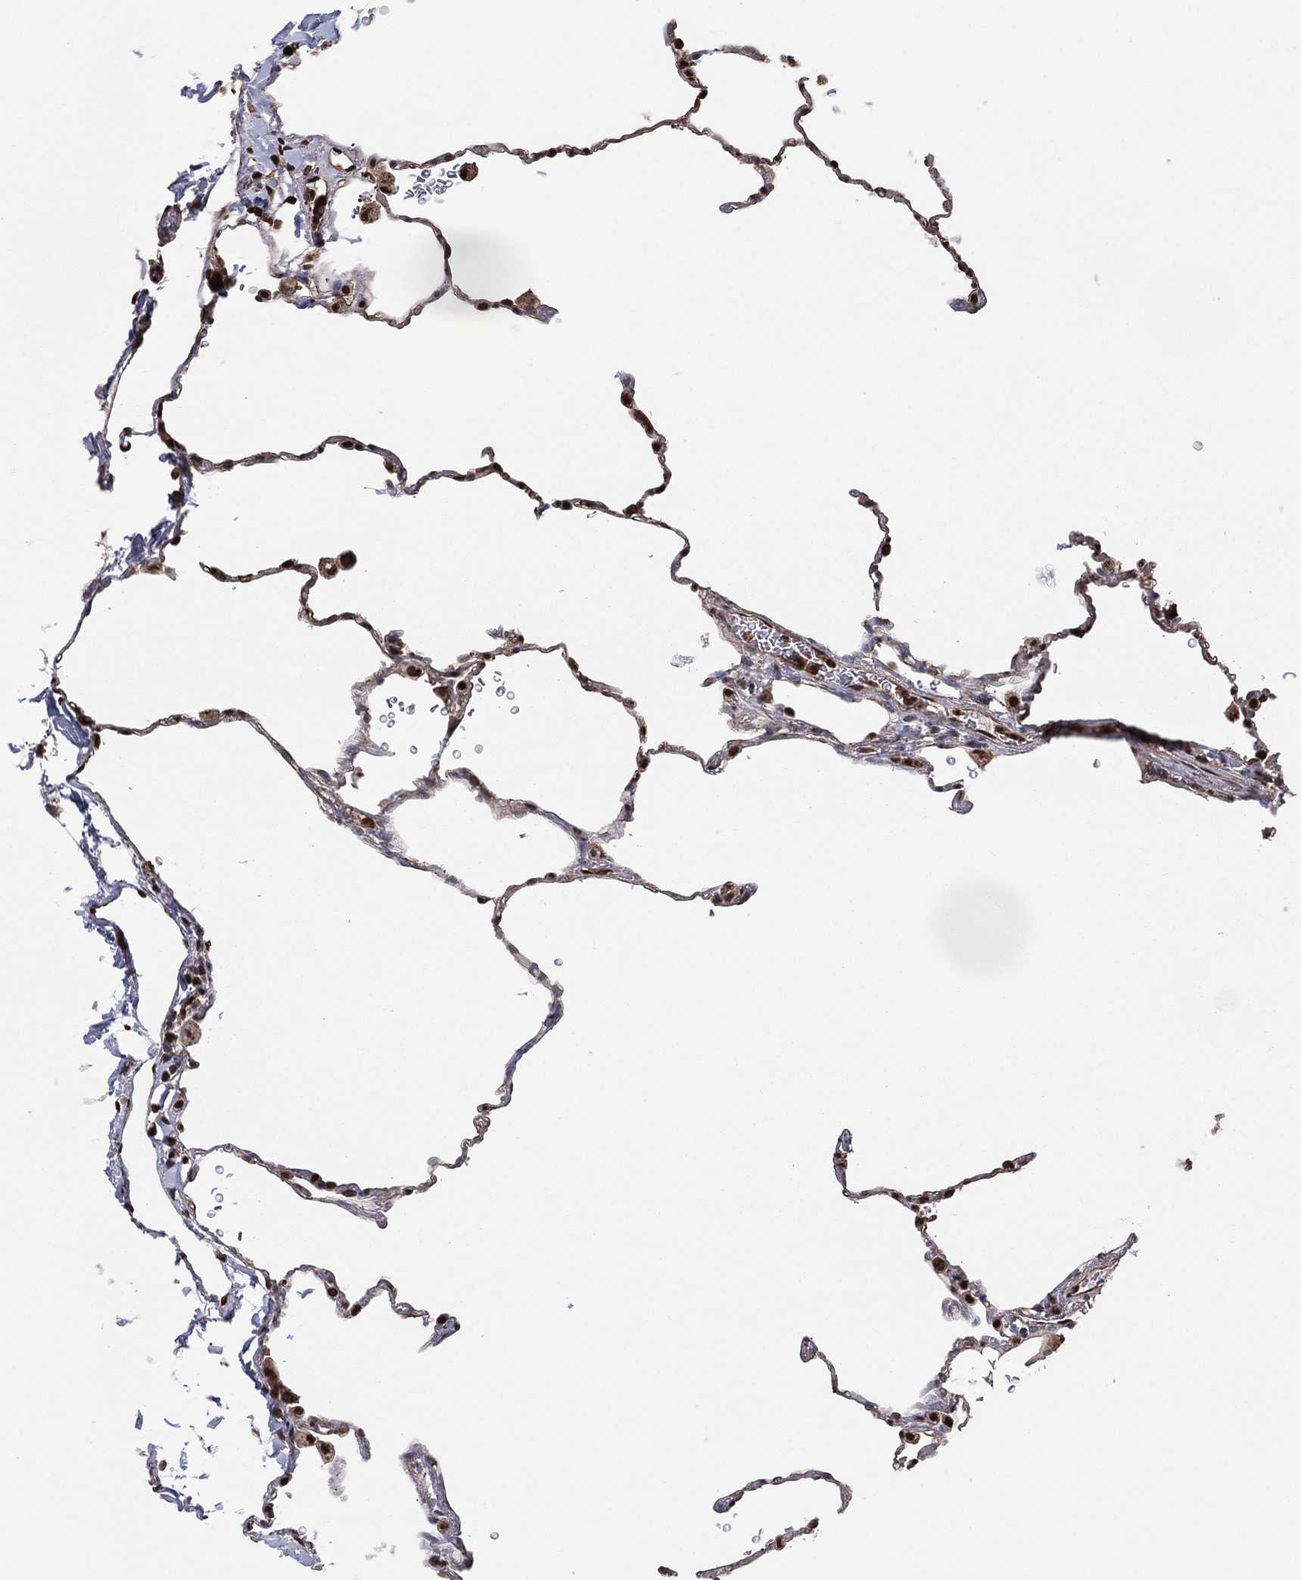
{"staining": {"intensity": "strong", "quantity": "25%-75%", "location": "nuclear"}, "tissue": "lung", "cell_type": "Alveolar cells", "image_type": "normal", "snomed": [{"axis": "morphology", "description": "Normal tissue, NOS"}, {"axis": "morphology", "description": "Adenocarcinoma, metastatic, NOS"}, {"axis": "topography", "description": "Lung"}], "caption": "DAB (3,3'-diaminobenzidine) immunohistochemical staining of benign human lung exhibits strong nuclear protein positivity in about 25%-75% of alveolar cells.", "gene": "GAPDH", "patient": {"sex": "male", "age": 45}}